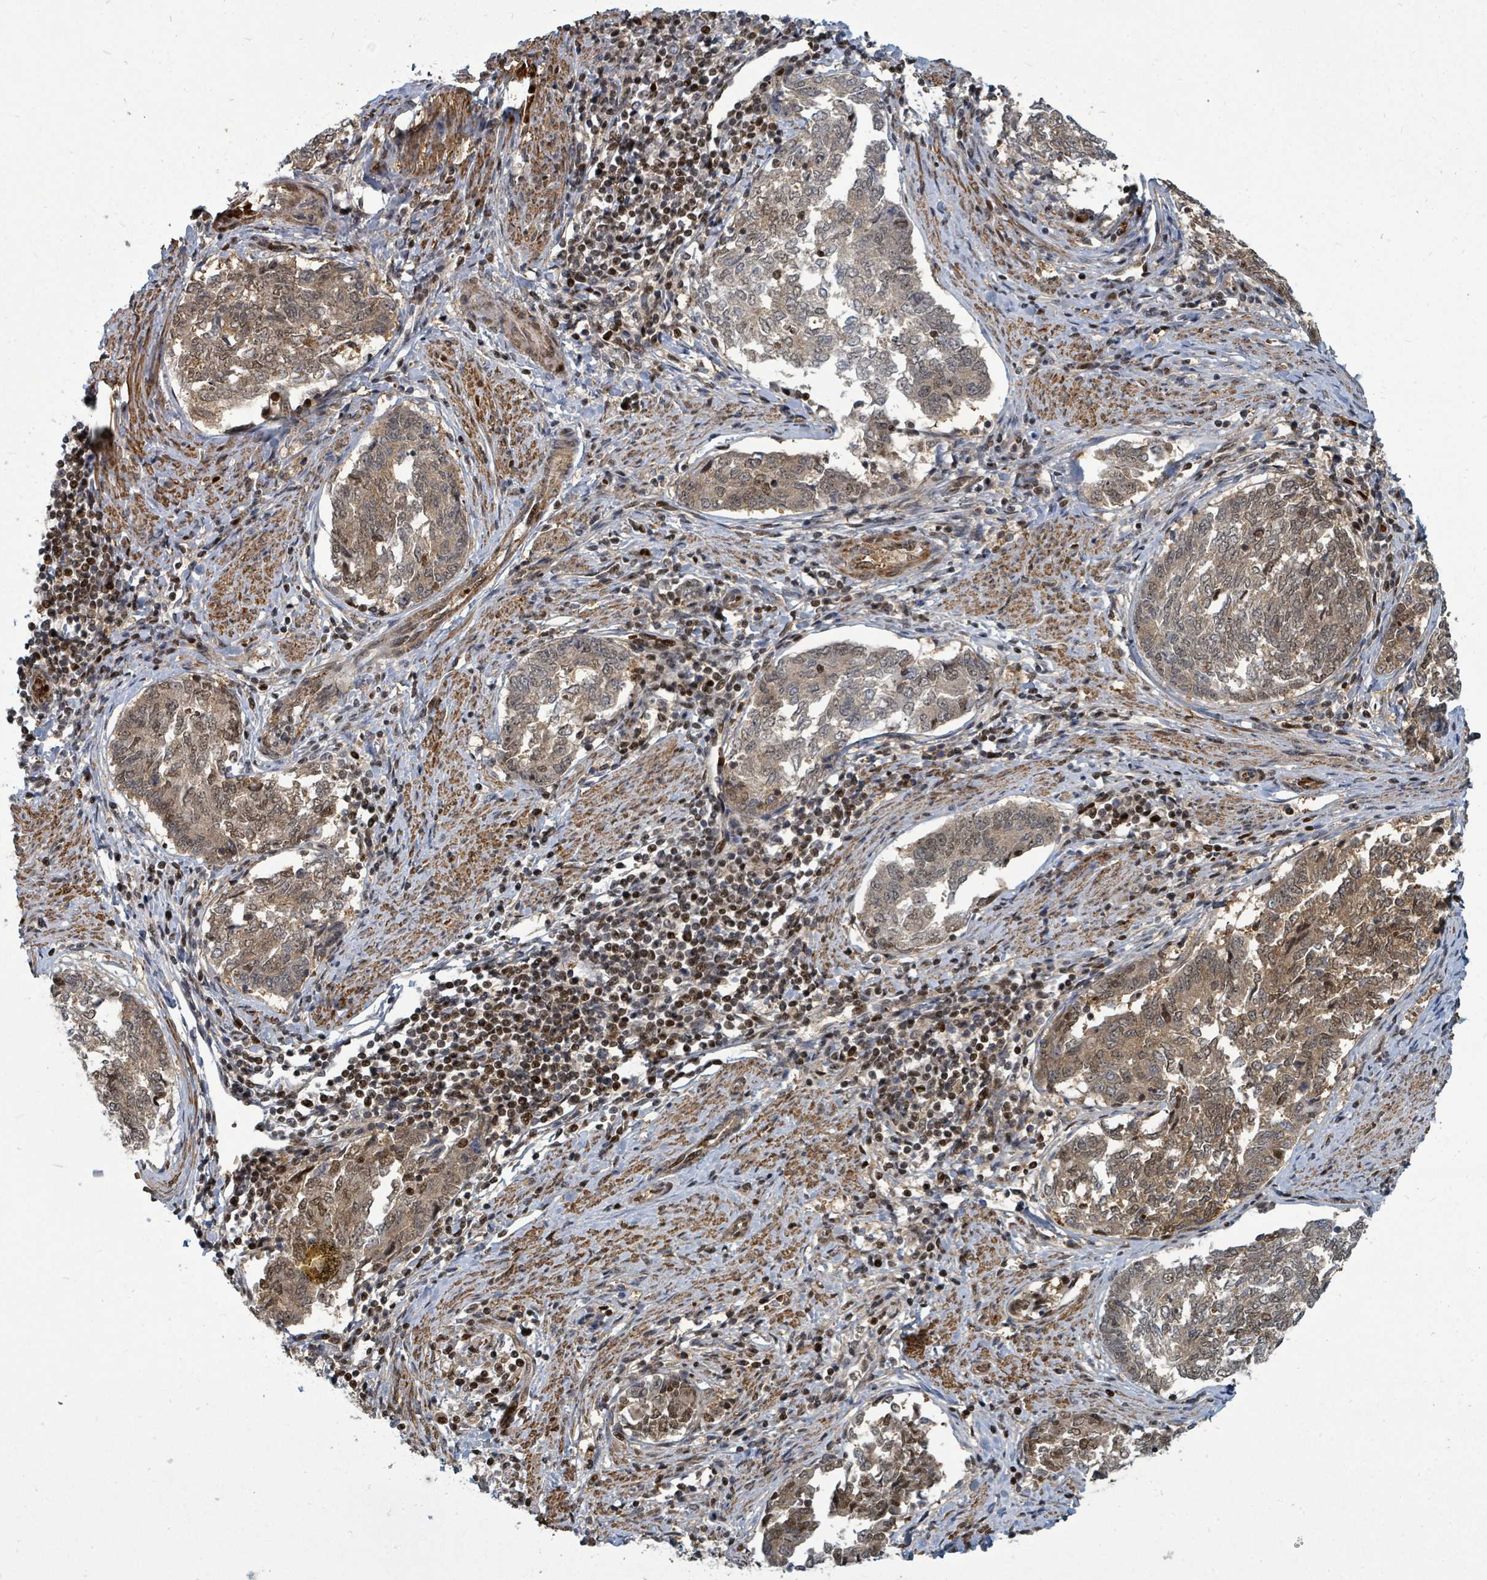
{"staining": {"intensity": "moderate", "quantity": ">75%", "location": "cytoplasmic/membranous,nuclear"}, "tissue": "endometrial cancer", "cell_type": "Tumor cells", "image_type": "cancer", "snomed": [{"axis": "morphology", "description": "Adenocarcinoma, NOS"}, {"axis": "topography", "description": "Endometrium"}], "caption": "Endometrial adenocarcinoma stained with immunohistochemistry shows moderate cytoplasmic/membranous and nuclear positivity in approximately >75% of tumor cells.", "gene": "TRDMT1", "patient": {"sex": "female", "age": 80}}